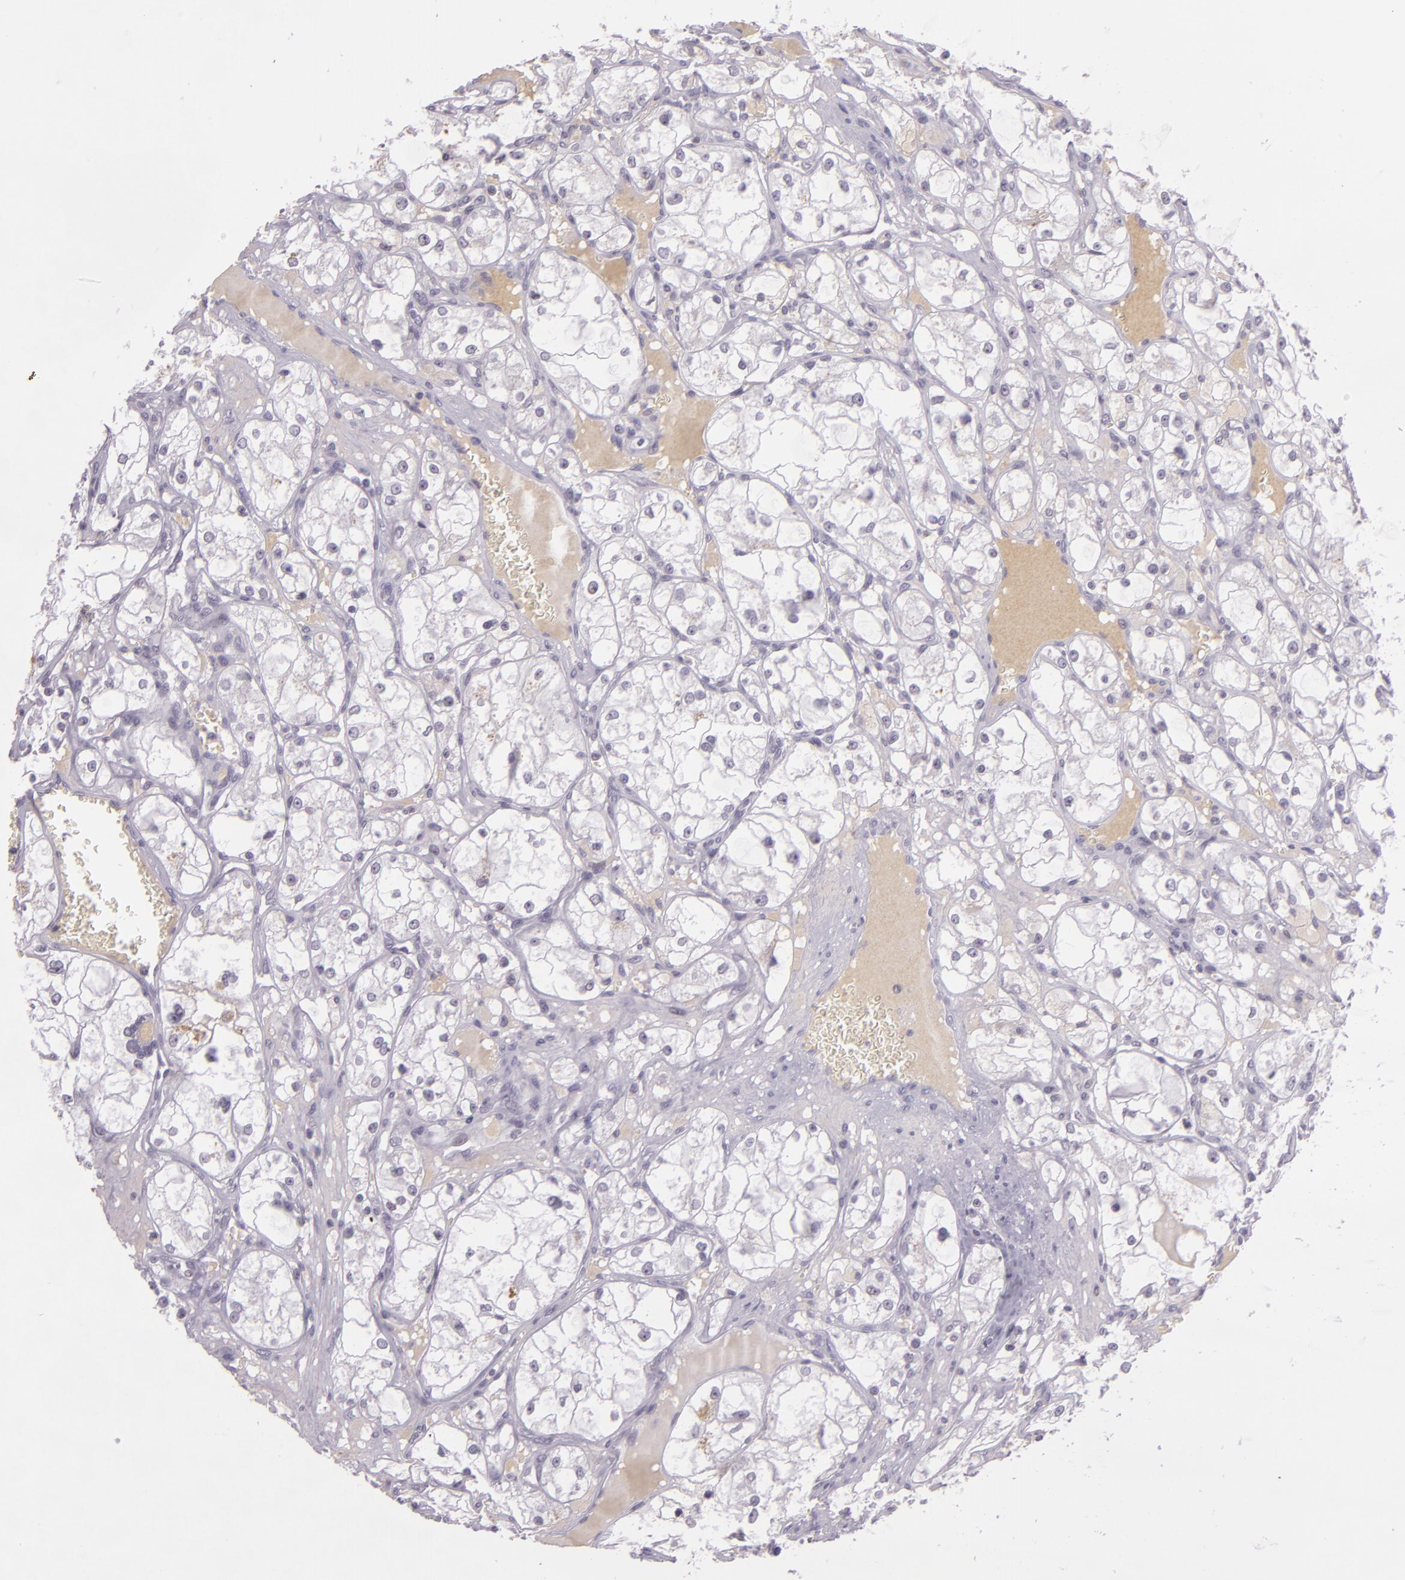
{"staining": {"intensity": "negative", "quantity": "none", "location": "none"}, "tissue": "renal cancer", "cell_type": "Tumor cells", "image_type": "cancer", "snomed": [{"axis": "morphology", "description": "Adenocarcinoma, NOS"}, {"axis": "topography", "description": "Kidney"}], "caption": "Tumor cells are negative for protein expression in human renal cancer.", "gene": "CHEK2", "patient": {"sex": "male", "age": 61}}